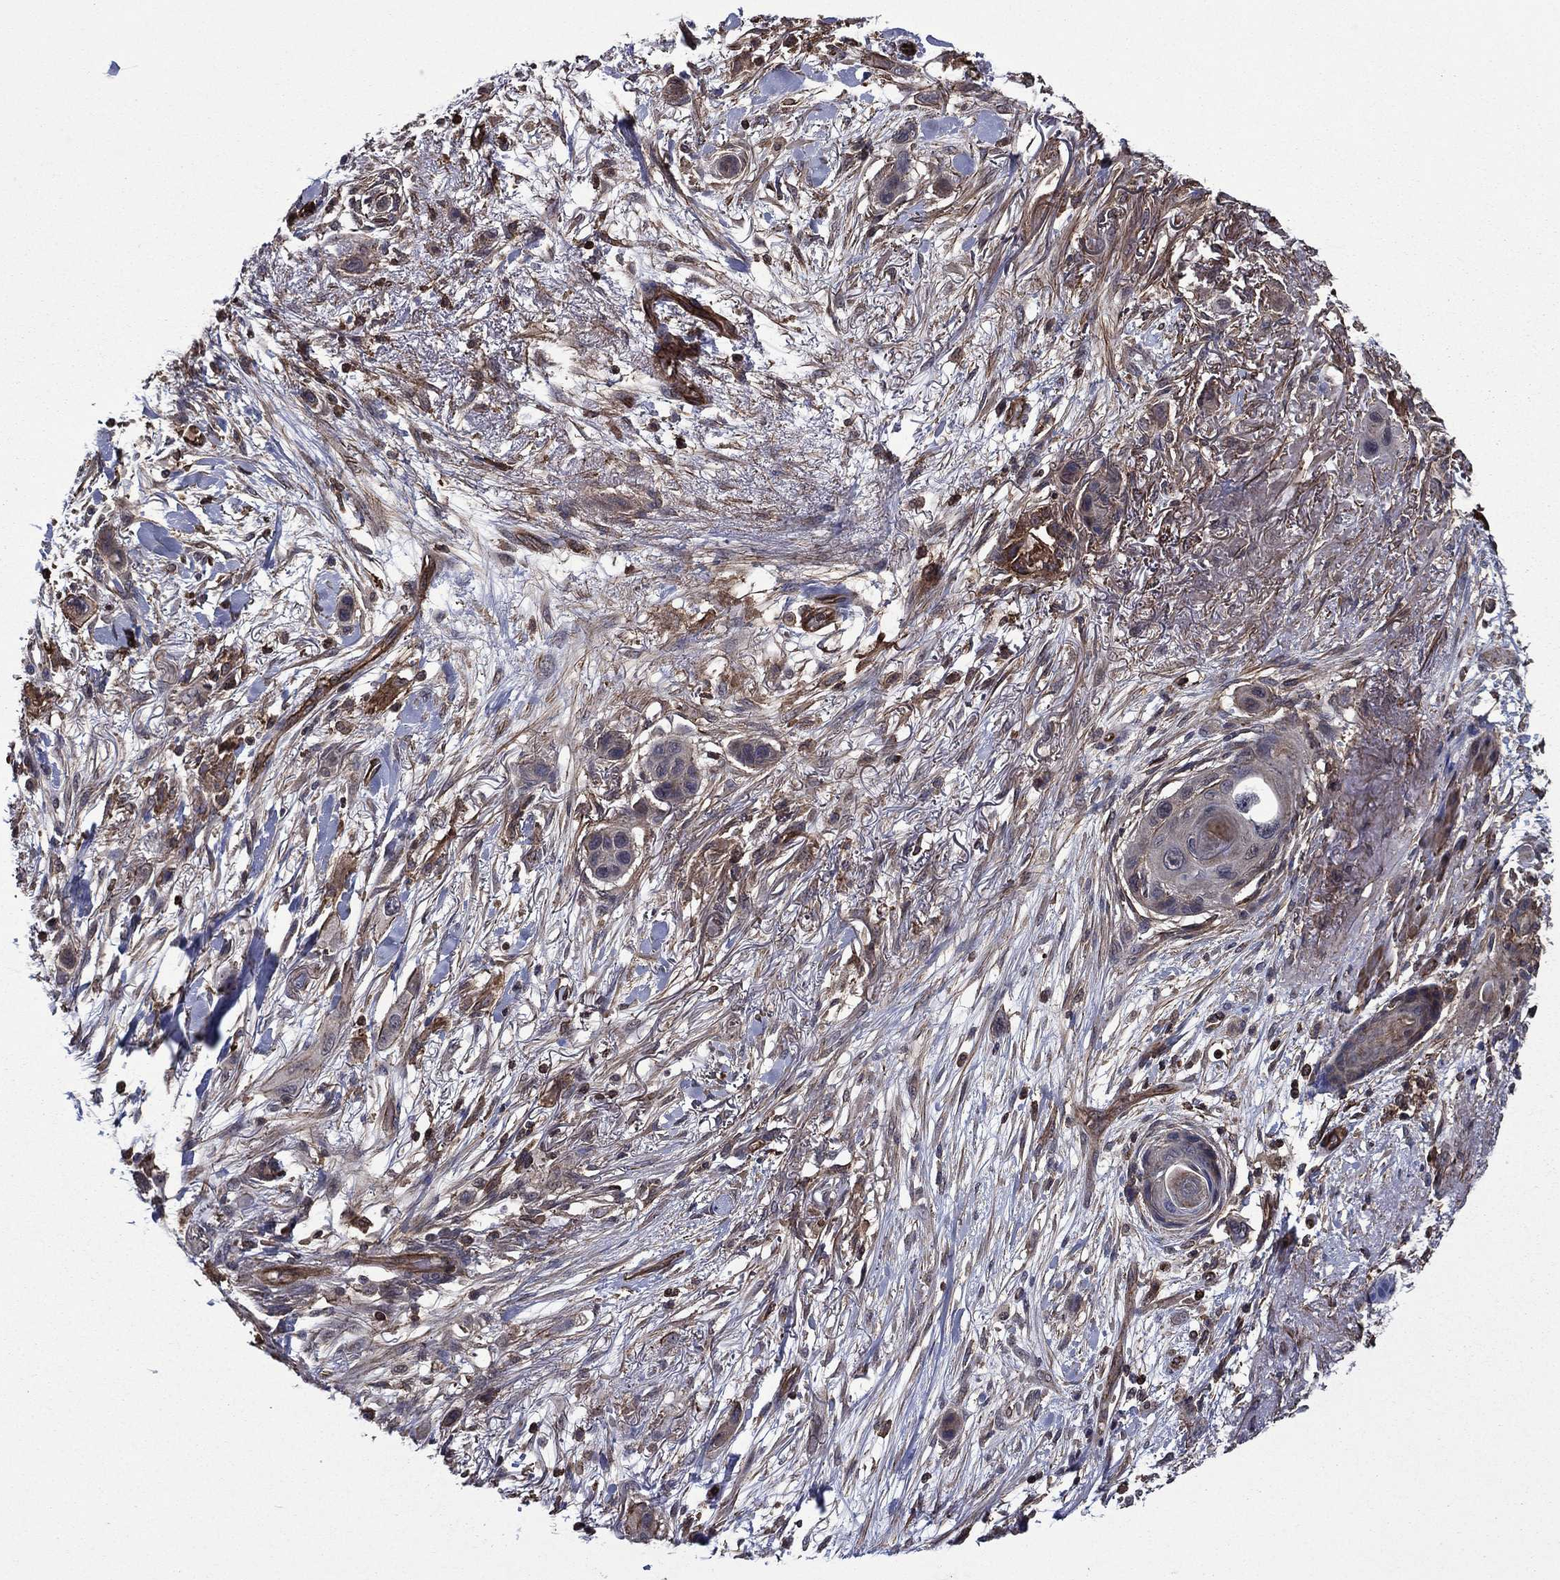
{"staining": {"intensity": "negative", "quantity": "none", "location": "none"}, "tissue": "skin cancer", "cell_type": "Tumor cells", "image_type": "cancer", "snomed": [{"axis": "morphology", "description": "Squamous cell carcinoma, NOS"}, {"axis": "topography", "description": "Skin"}], "caption": "An image of skin squamous cell carcinoma stained for a protein displays no brown staining in tumor cells.", "gene": "PLPP3", "patient": {"sex": "male", "age": 79}}